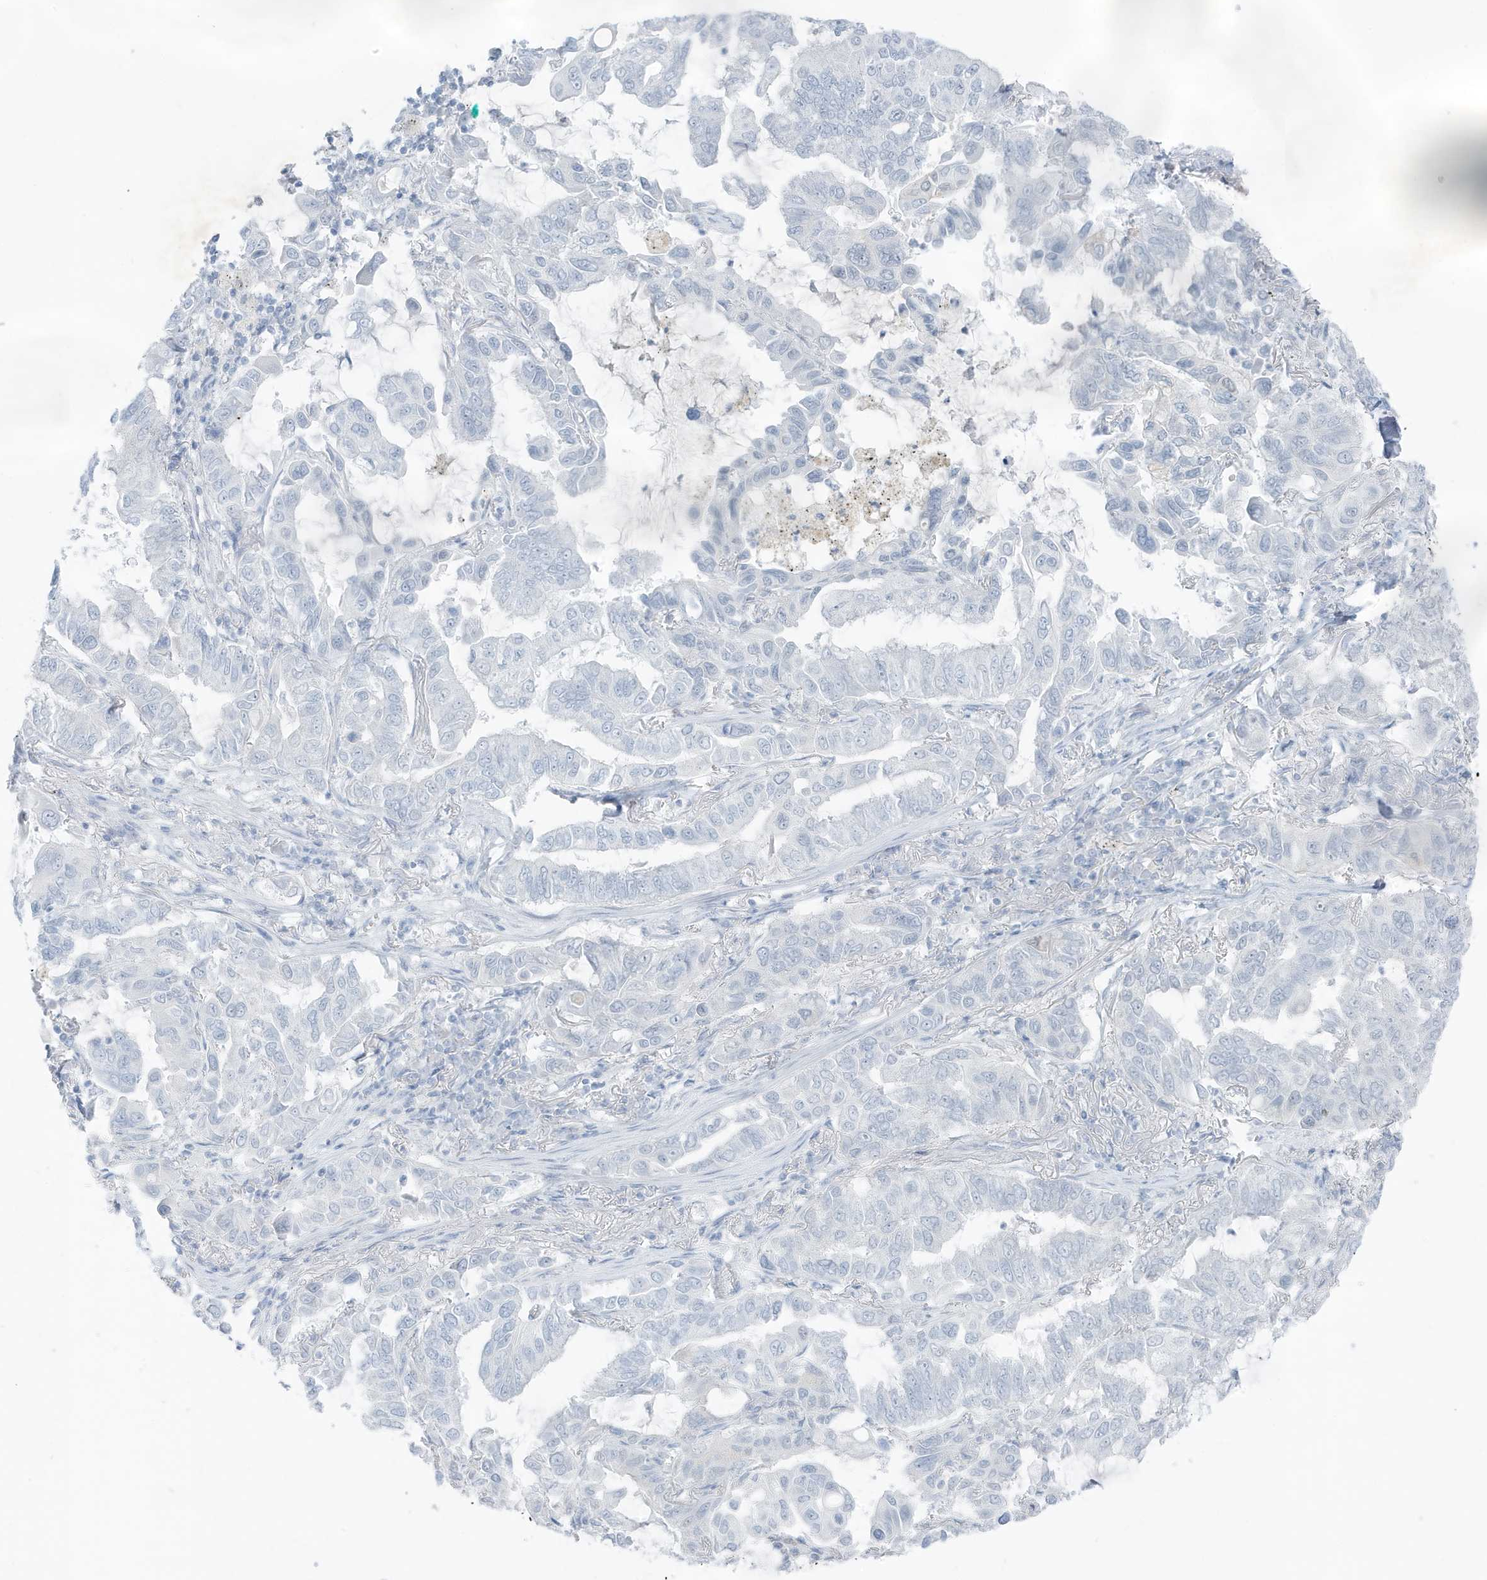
{"staining": {"intensity": "negative", "quantity": "none", "location": "none"}, "tissue": "lung cancer", "cell_type": "Tumor cells", "image_type": "cancer", "snomed": [{"axis": "morphology", "description": "Adenocarcinoma, NOS"}, {"axis": "topography", "description": "Lung"}], "caption": "Tumor cells show no significant expression in lung cancer (adenocarcinoma). (DAB (3,3'-diaminobenzidine) immunohistochemistry visualized using brightfield microscopy, high magnification).", "gene": "ZFP64", "patient": {"sex": "male", "age": 64}}